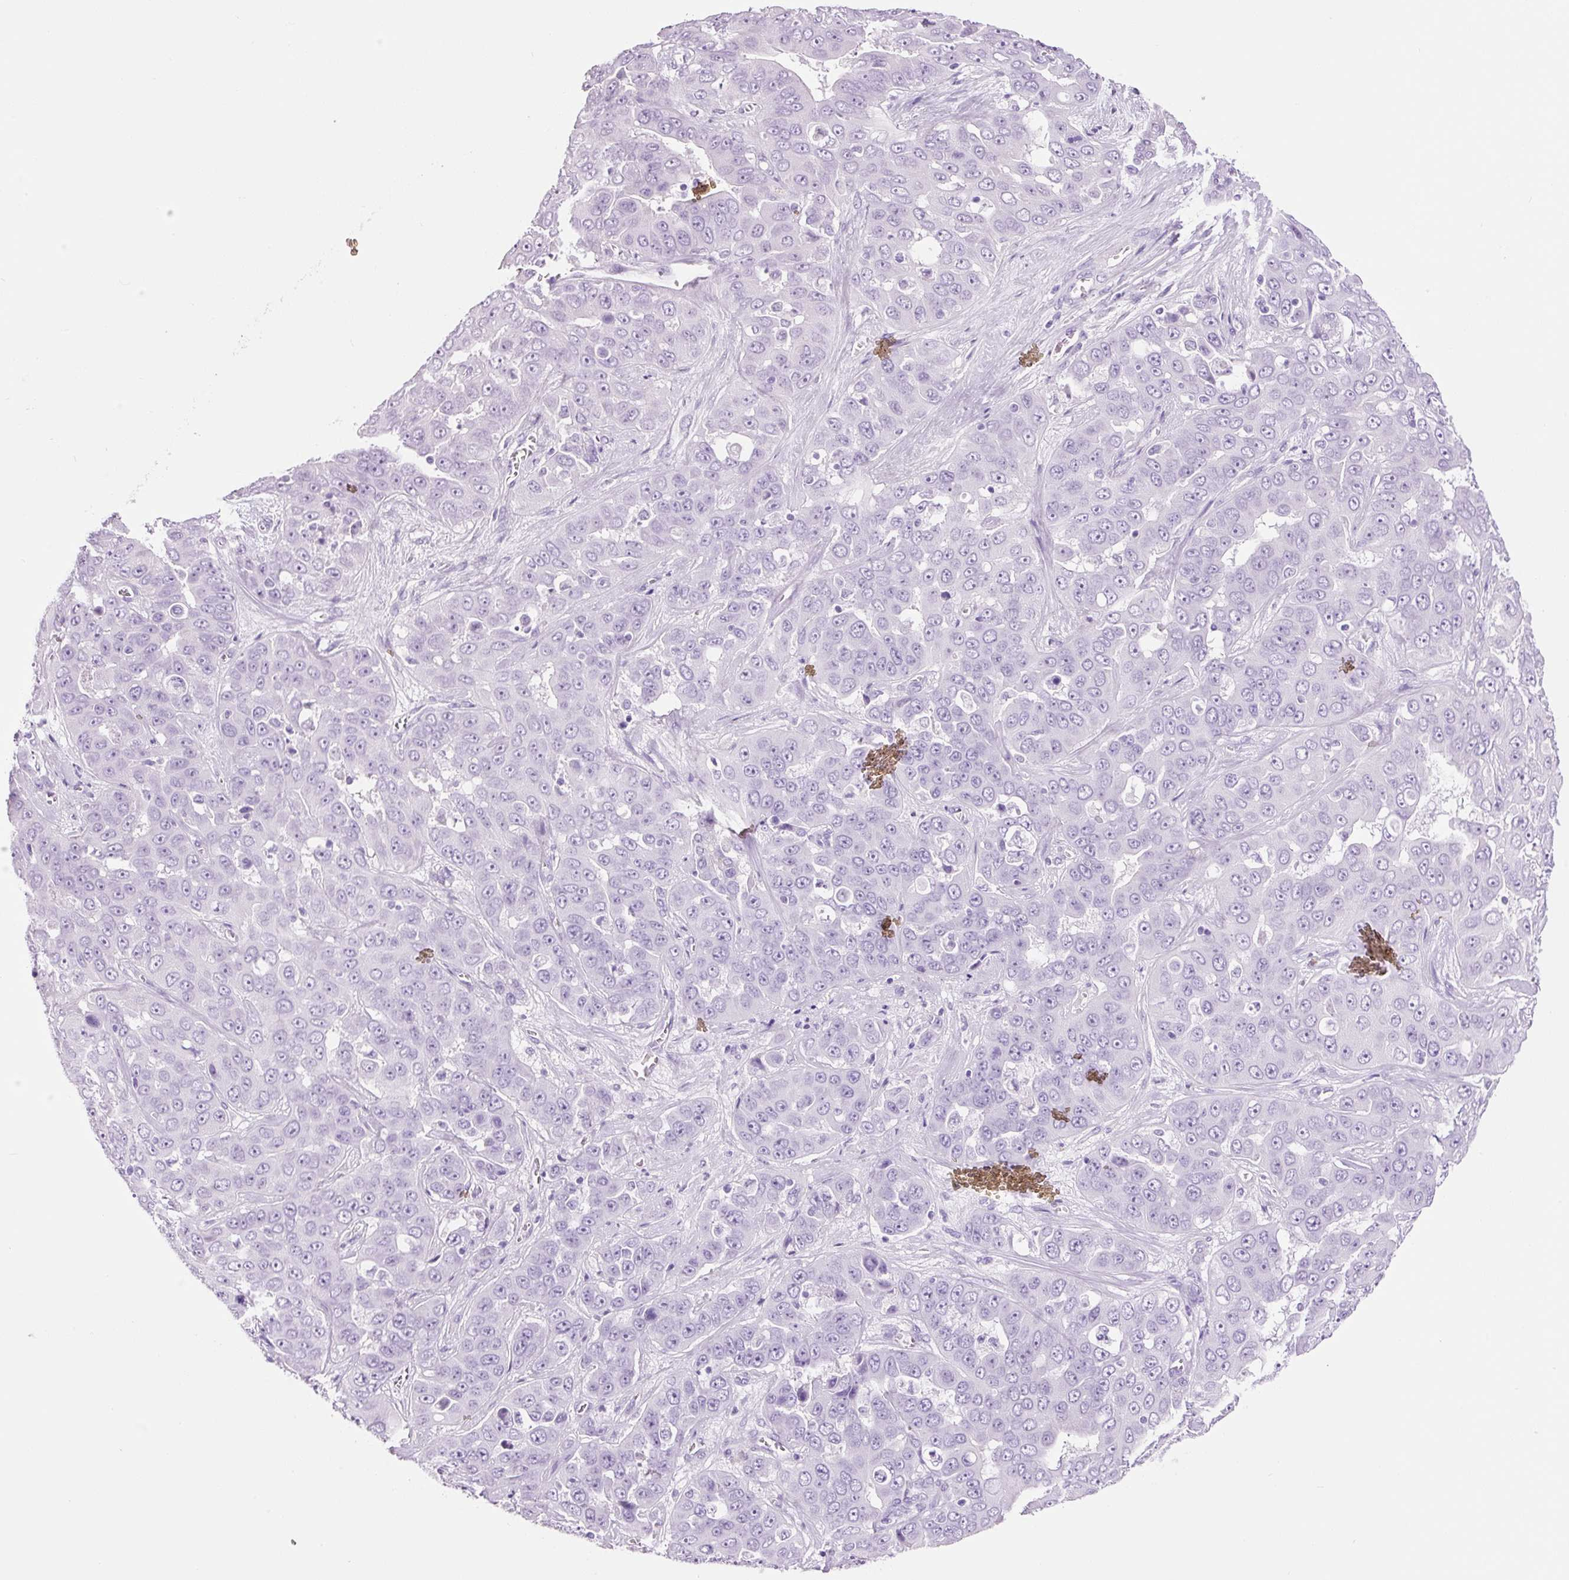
{"staining": {"intensity": "negative", "quantity": "none", "location": "none"}, "tissue": "liver cancer", "cell_type": "Tumor cells", "image_type": "cancer", "snomed": [{"axis": "morphology", "description": "Cholangiocarcinoma"}, {"axis": "topography", "description": "Liver"}], "caption": "Tumor cells are negative for brown protein staining in cholangiocarcinoma (liver). (DAB IHC, high magnification).", "gene": "ADSS1", "patient": {"sex": "female", "age": 52}}